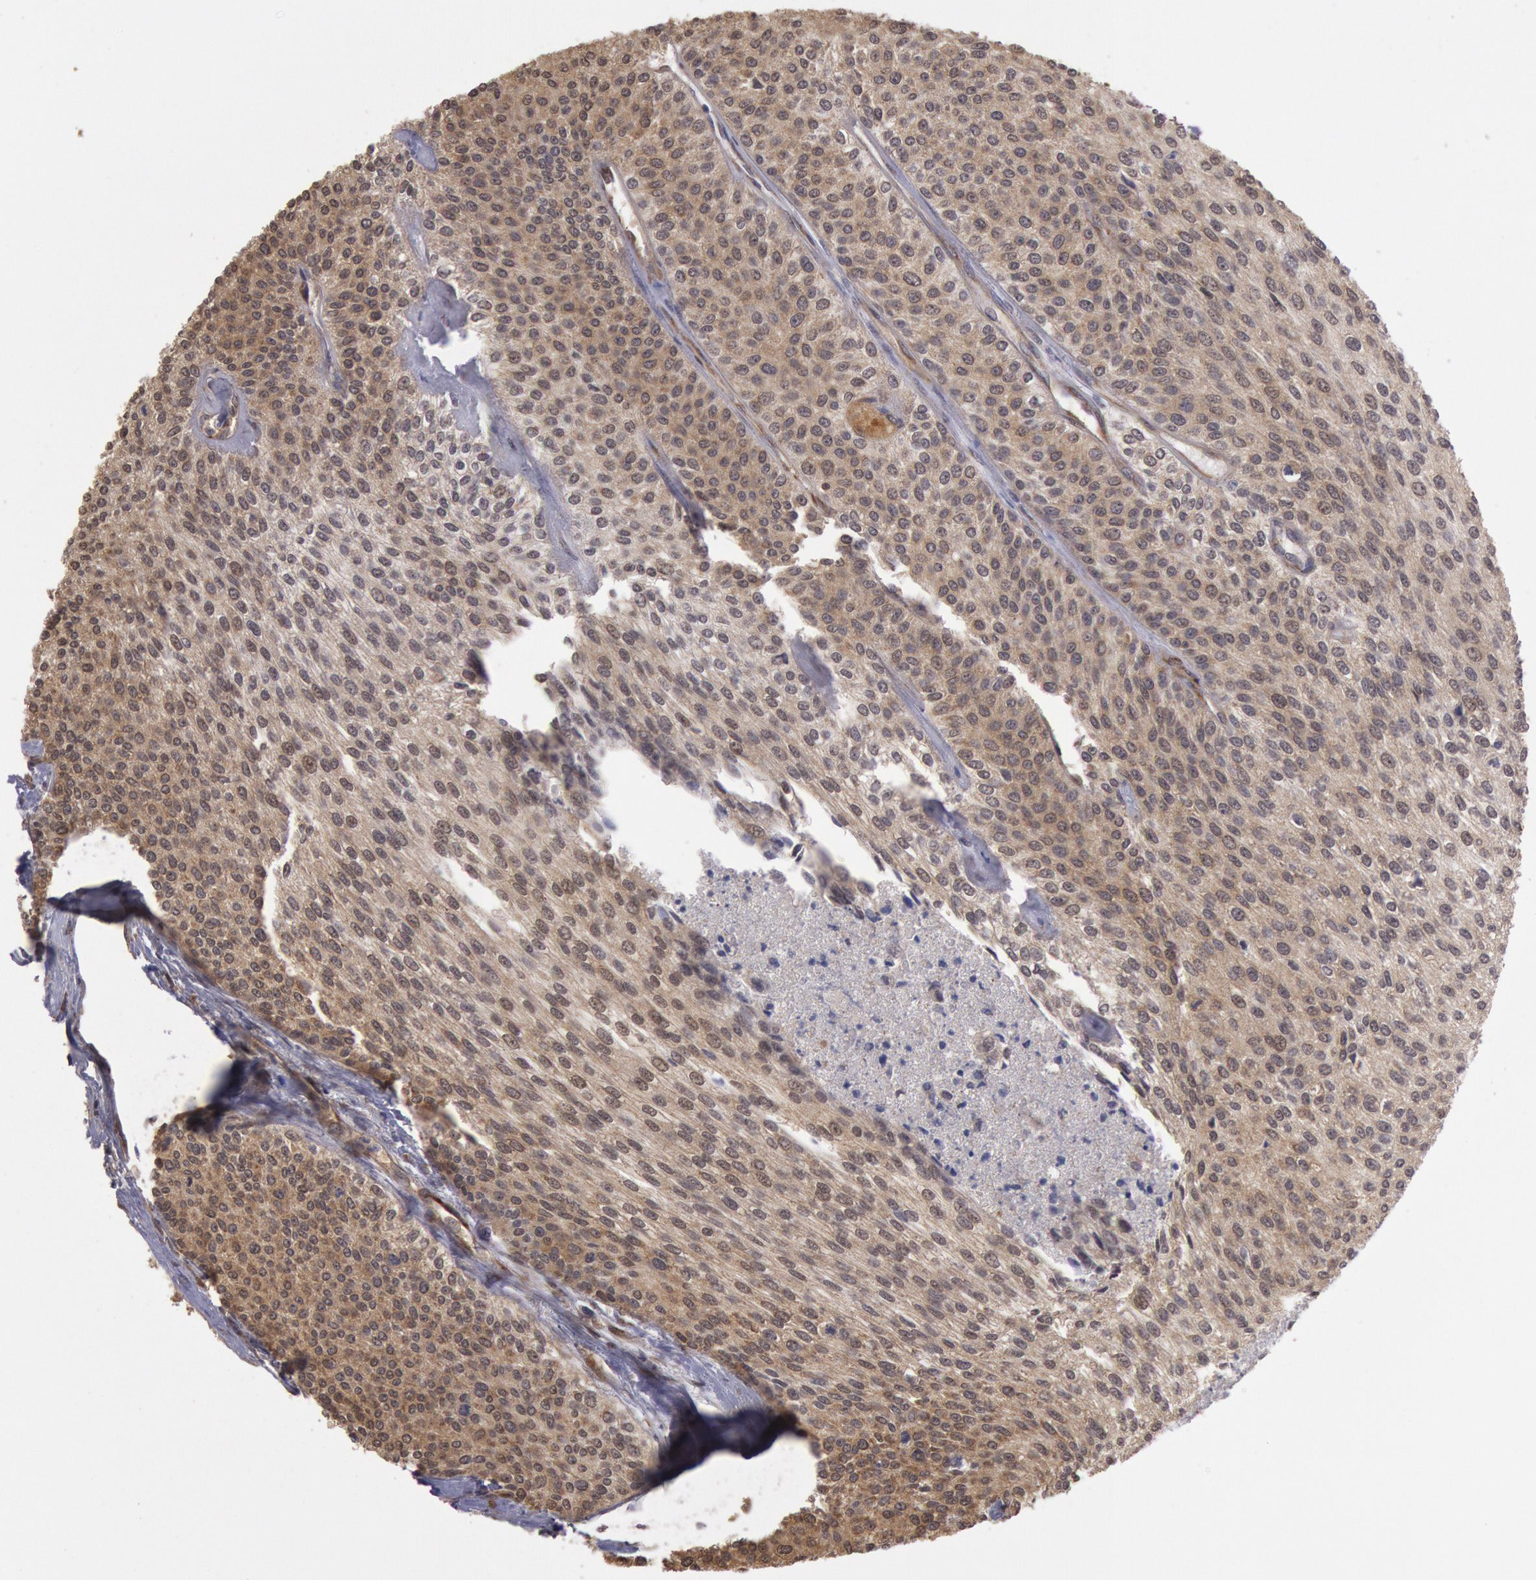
{"staining": {"intensity": "weak", "quantity": ">75%", "location": "cytoplasmic/membranous"}, "tissue": "urothelial cancer", "cell_type": "Tumor cells", "image_type": "cancer", "snomed": [{"axis": "morphology", "description": "Urothelial carcinoma, Low grade"}, {"axis": "topography", "description": "Urinary bladder"}], "caption": "Immunohistochemistry staining of low-grade urothelial carcinoma, which demonstrates low levels of weak cytoplasmic/membranous staining in about >75% of tumor cells indicating weak cytoplasmic/membranous protein expression. The staining was performed using DAB (brown) for protein detection and nuclei were counterstained in hematoxylin (blue).", "gene": "USP14", "patient": {"sex": "female", "age": 73}}